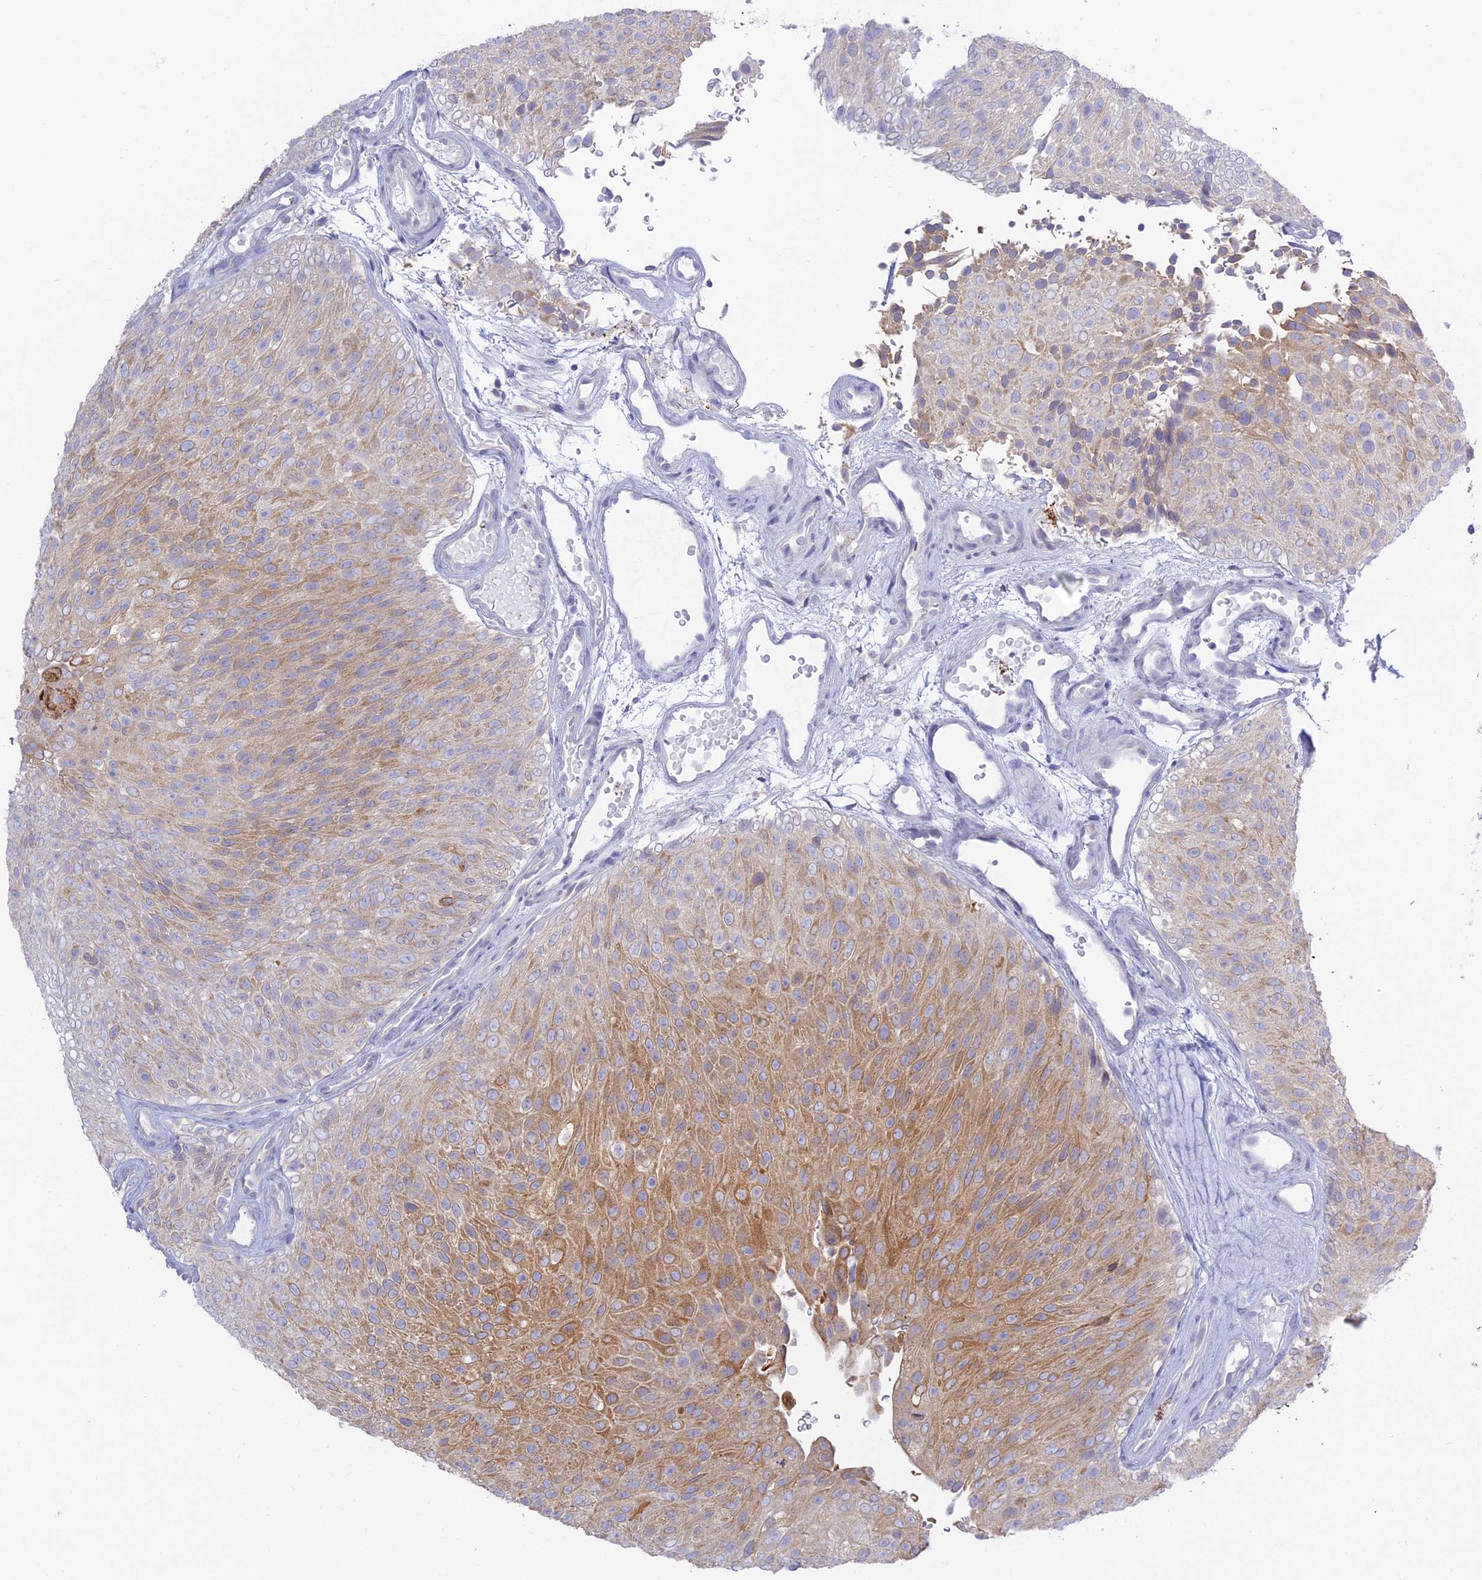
{"staining": {"intensity": "moderate", "quantity": ">75%", "location": "cytoplasmic/membranous"}, "tissue": "urothelial cancer", "cell_type": "Tumor cells", "image_type": "cancer", "snomed": [{"axis": "morphology", "description": "Urothelial carcinoma, Low grade"}, {"axis": "topography", "description": "Urinary bladder"}], "caption": "A brown stain labels moderate cytoplasmic/membranous expression of a protein in human urothelial cancer tumor cells. The protein is stained brown, and the nuclei are stained in blue (DAB (3,3'-diaminobenzidine) IHC with brightfield microscopy, high magnification).", "gene": "TMEM40", "patient": {"sex": "male", "age": 78}}